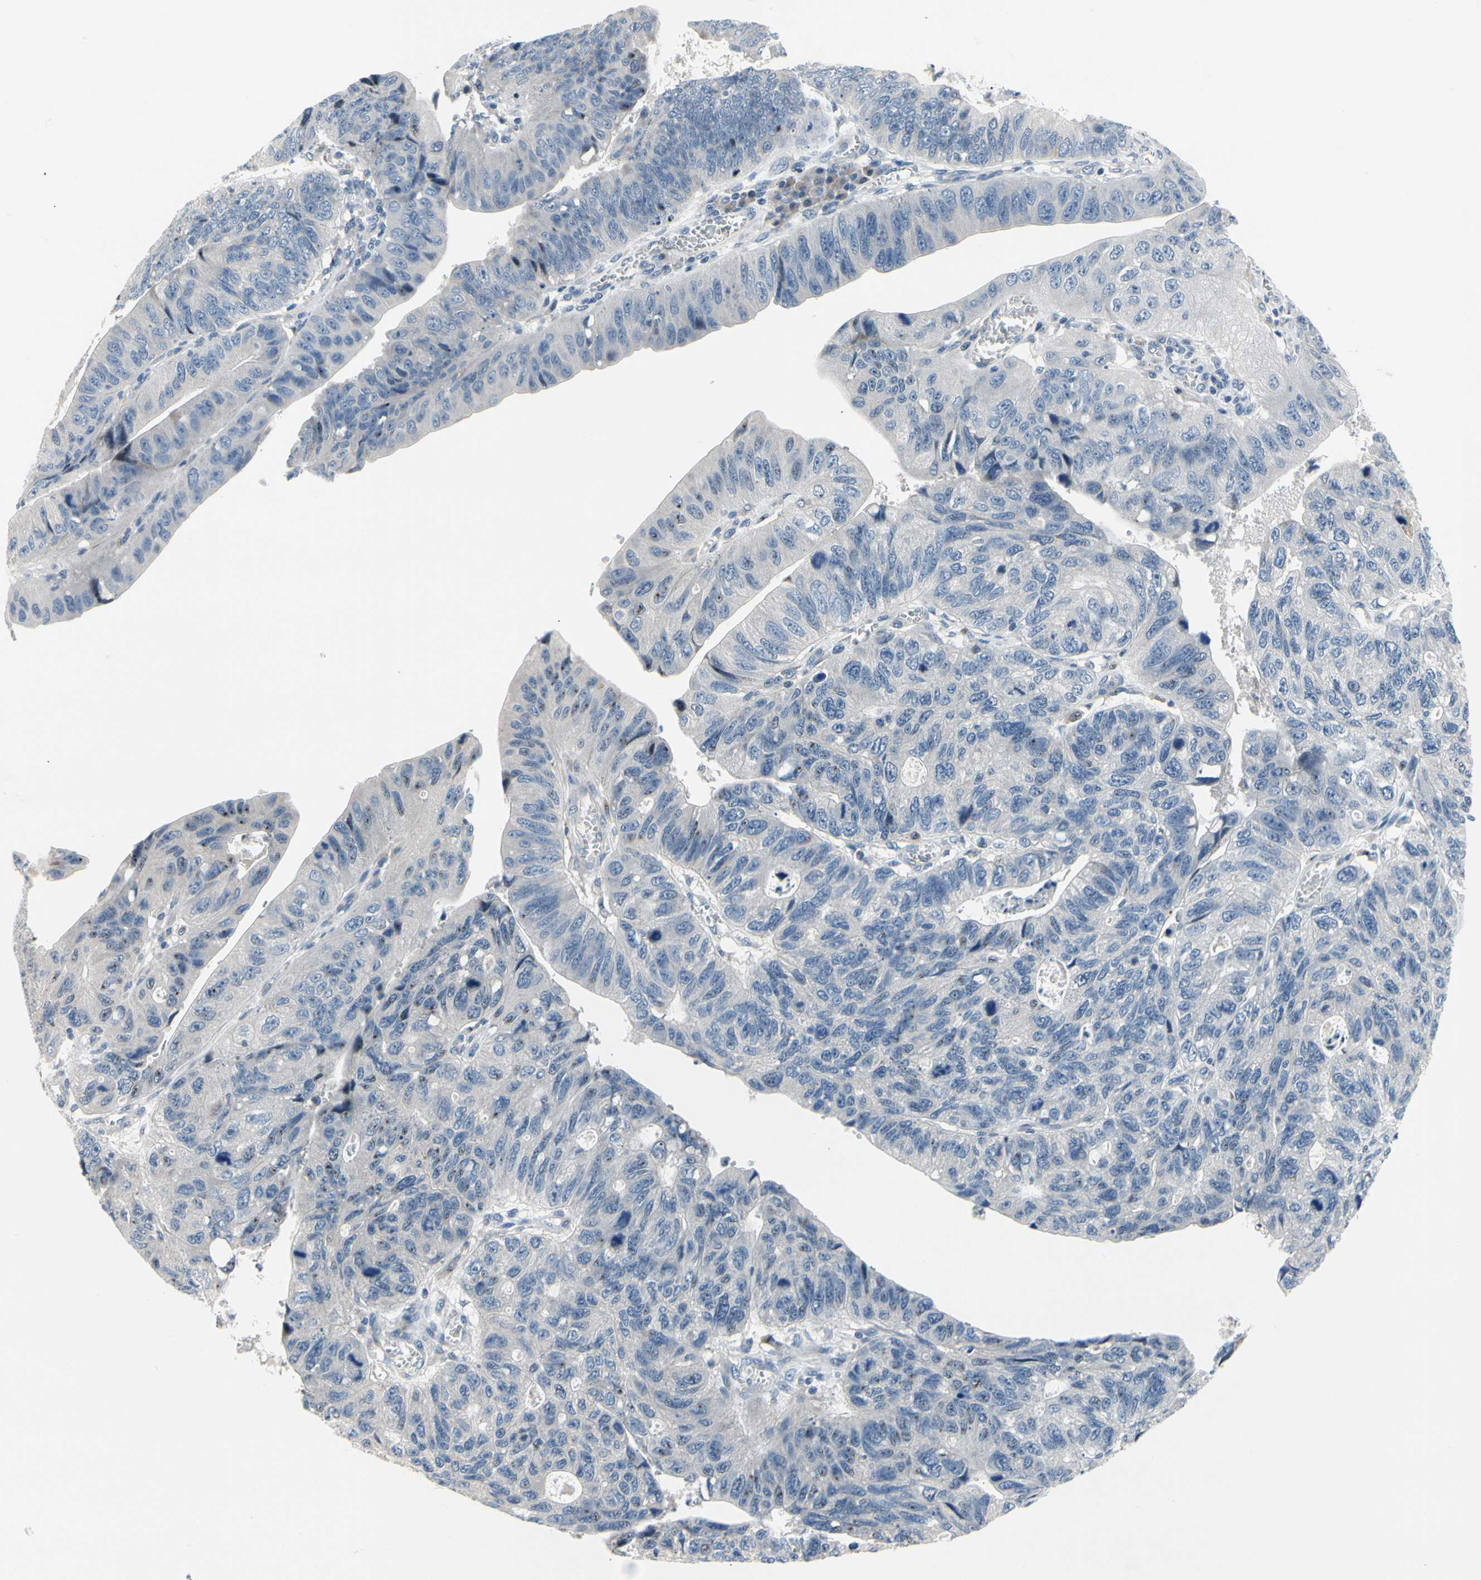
{"staining": {"intensity": "negative", "quantity": "none", "location": "none"}, "tissue": "stomach cancer", "cell_type": "Tumor cells", "image_type": "cancer", "snomed": [{"axis": "morphology", "description": "Adenocarcinoma, NOS"}, {"axis": "topography", "description": "Stomach"}], "caption": "Immunohistochemistry (IHC) image of human stomach cancer stained for a protein (brown), which reveals no positivity in tumor cells. Brightfield microscopy of IHC stained with DAB (brown) and hematoxylin (blue), captured at high magnification.", "gene": "NFASC", "patient": {"sex": "male", "age": 59}}